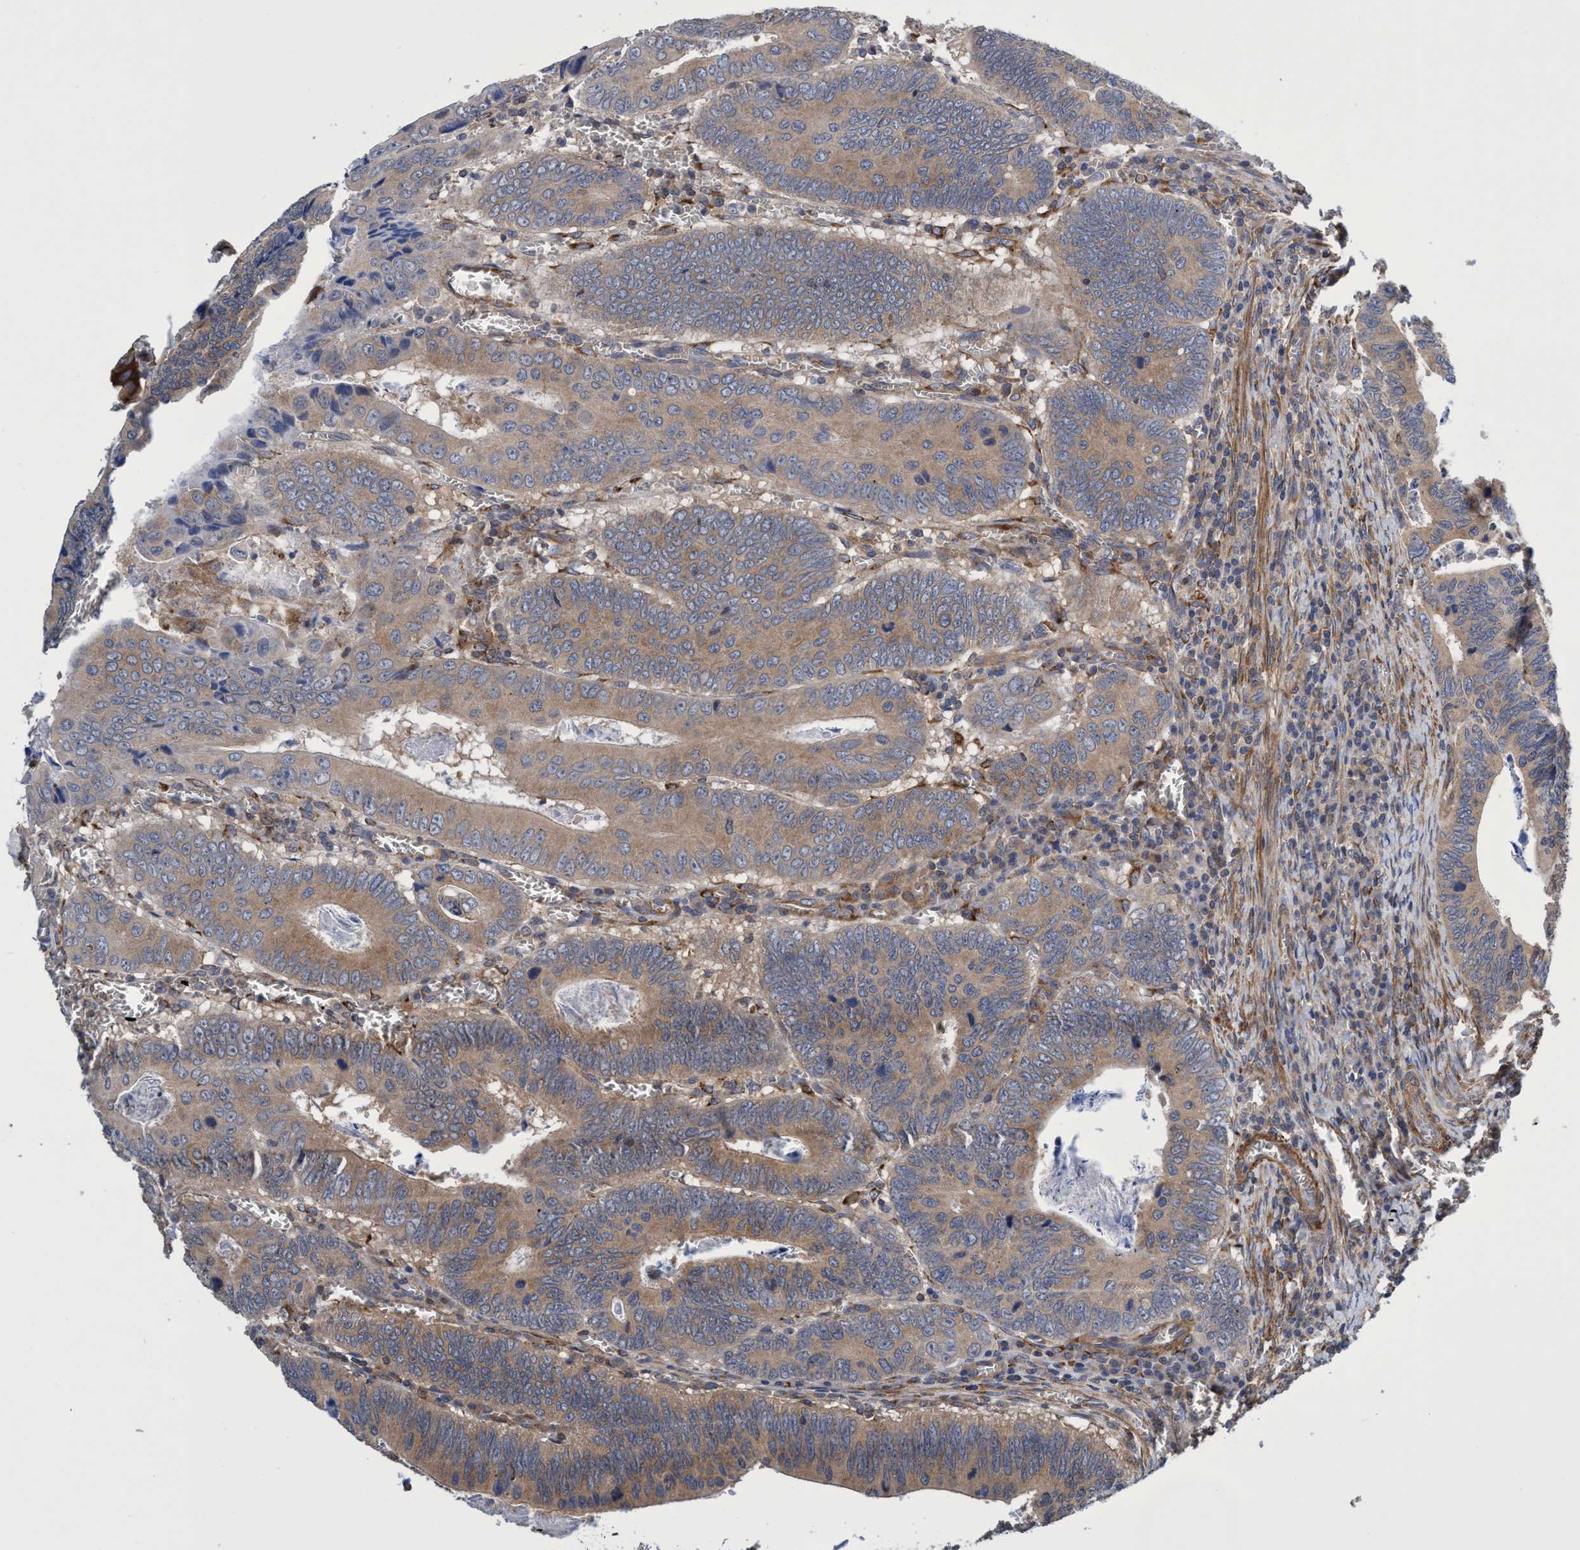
{"staining": {"intensity": "weak", "quantity": ">75%", "location": "cytoplasmic/membranous"}, "tissue": "colorectal cancer", "cell_type": "Tumor cells", "image_type": "cancer", "snomed": [{"axis": "morphology", "description": "Inflammation, NOS"}, {"axis": "morphology", "description": "Adenocarcinoma, NOS"}, {"axis": "topography", "description": "Colon"}], "caption": "Adenocarcinoma (colorectal) was stained to show a protein in brown. There is low levels of weak cytoplasmic/membranous positivity in approximately >75% of tumor cells.", "gene": "CALCOCO2", "patient": {"sex": "male", "age": 72}}